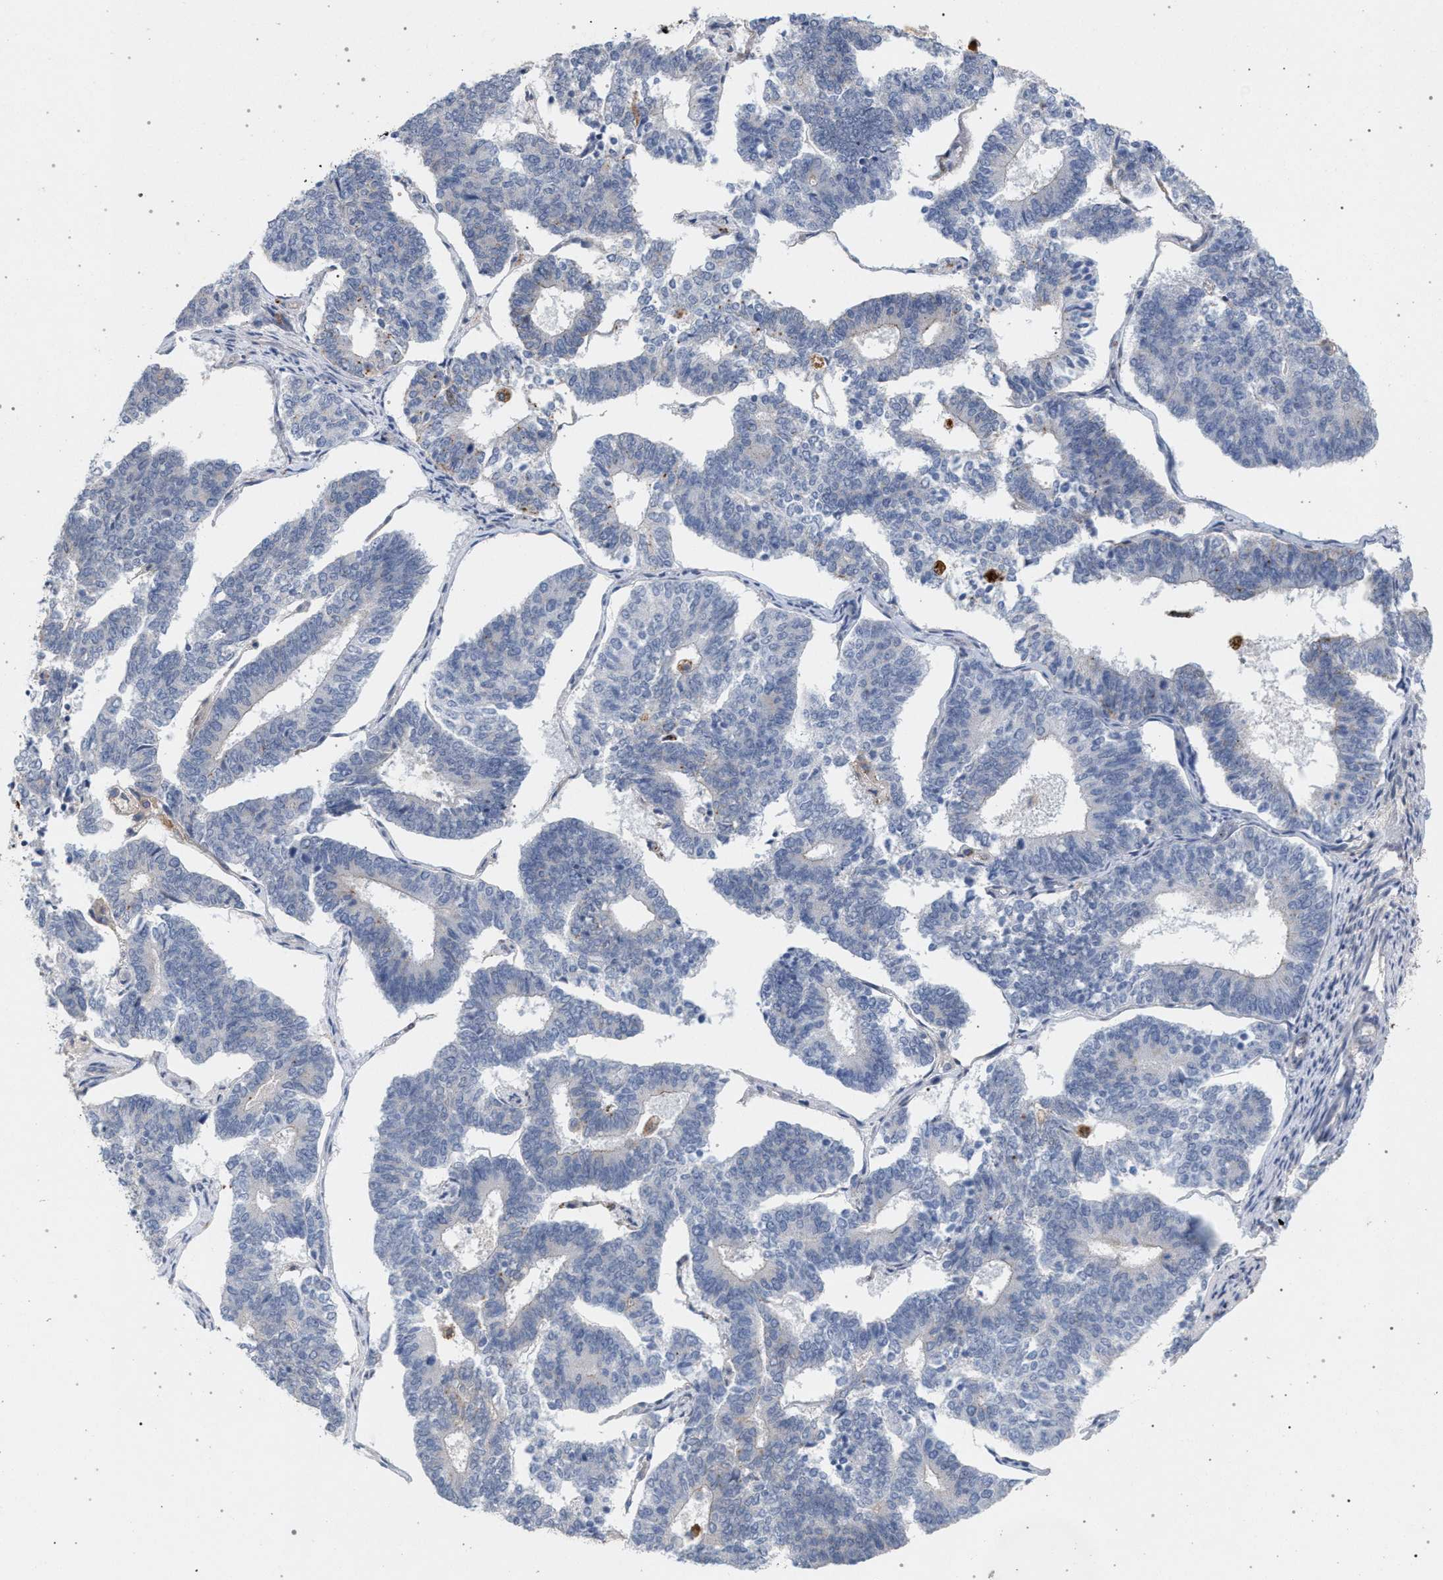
{"staining": {"intensity": "moderate", "quantity": "<25%", "location": "cytoplasmic/membranous"}, "tissue": "endometrial cancer", "cell_type": "Tumor cells", "image_type": "cancer", "snomed": [{"axis": "morphology", "description": "Adenocarcinoma, NOS"}, {"axis": "topography", "description": "Endometrium"}], "caption": "Moderate cytoplasmic/membranous expression is appreciated in approximately <25% of tumor cells in endometrial cancer (adenocarcinoma).", "gene": "MAMDC2", "patient": {"sex": "female", "age": 70}}